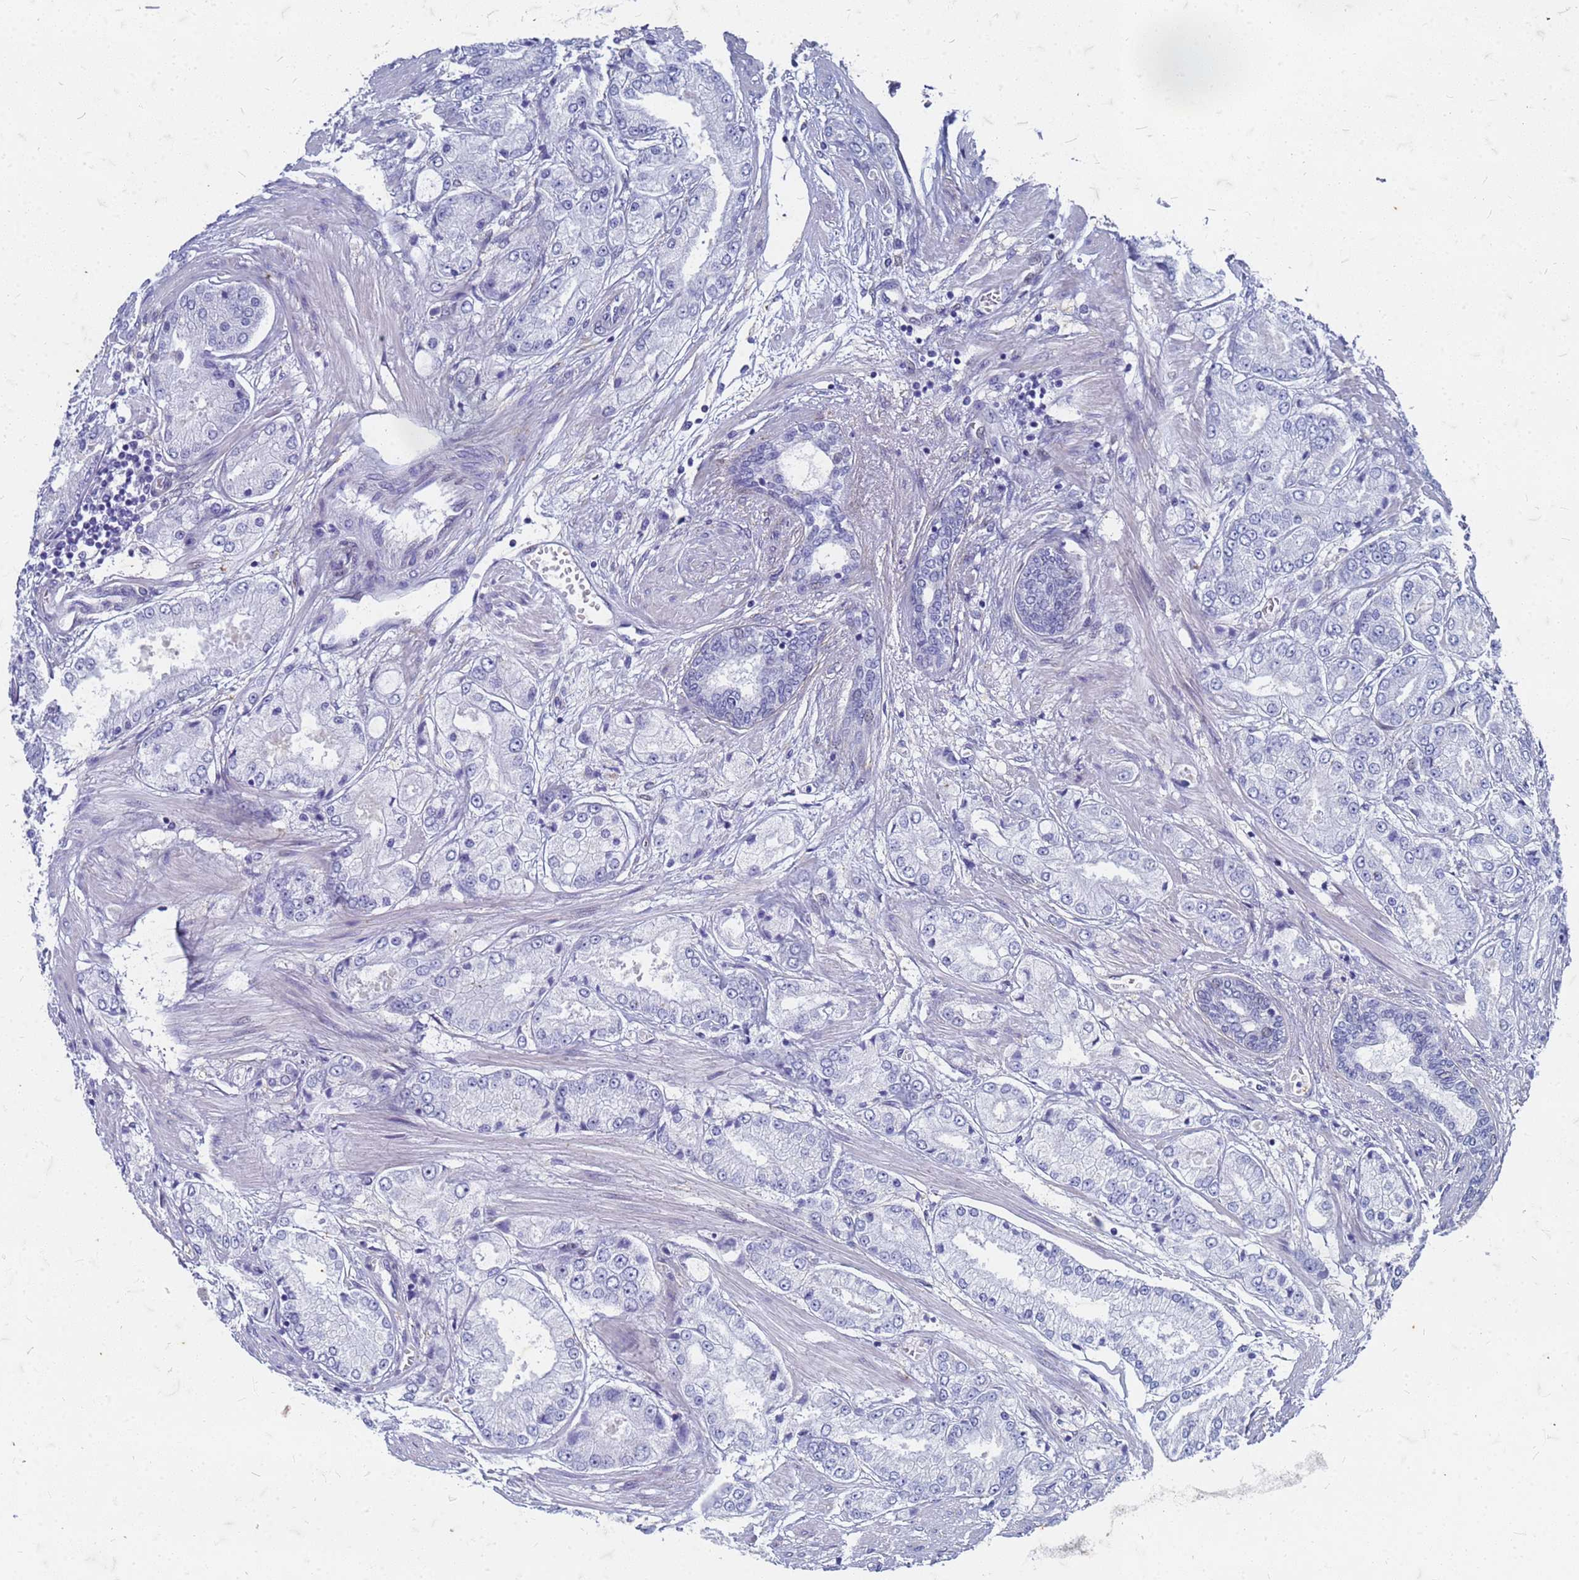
{"staining": {"intensity": "negative", "quantity": "none", "location": "none"}, "tissue": "prostate cancer", "cell_type": "Tumor cells", "image_type": "cancer", "snomed": [{"axis": "morphology", "description": "Adenocarcinoma, High grade"}, {"axis": "topography", "description": "Prostate"}], "caption": "DAB immunohistochemical staining of high-grade adenocarcinoma (prostate) exhibits no significant positivity in tumor cells.", "gene": "TRIM64B", "patient": {"sex": "male", "age": 59}}